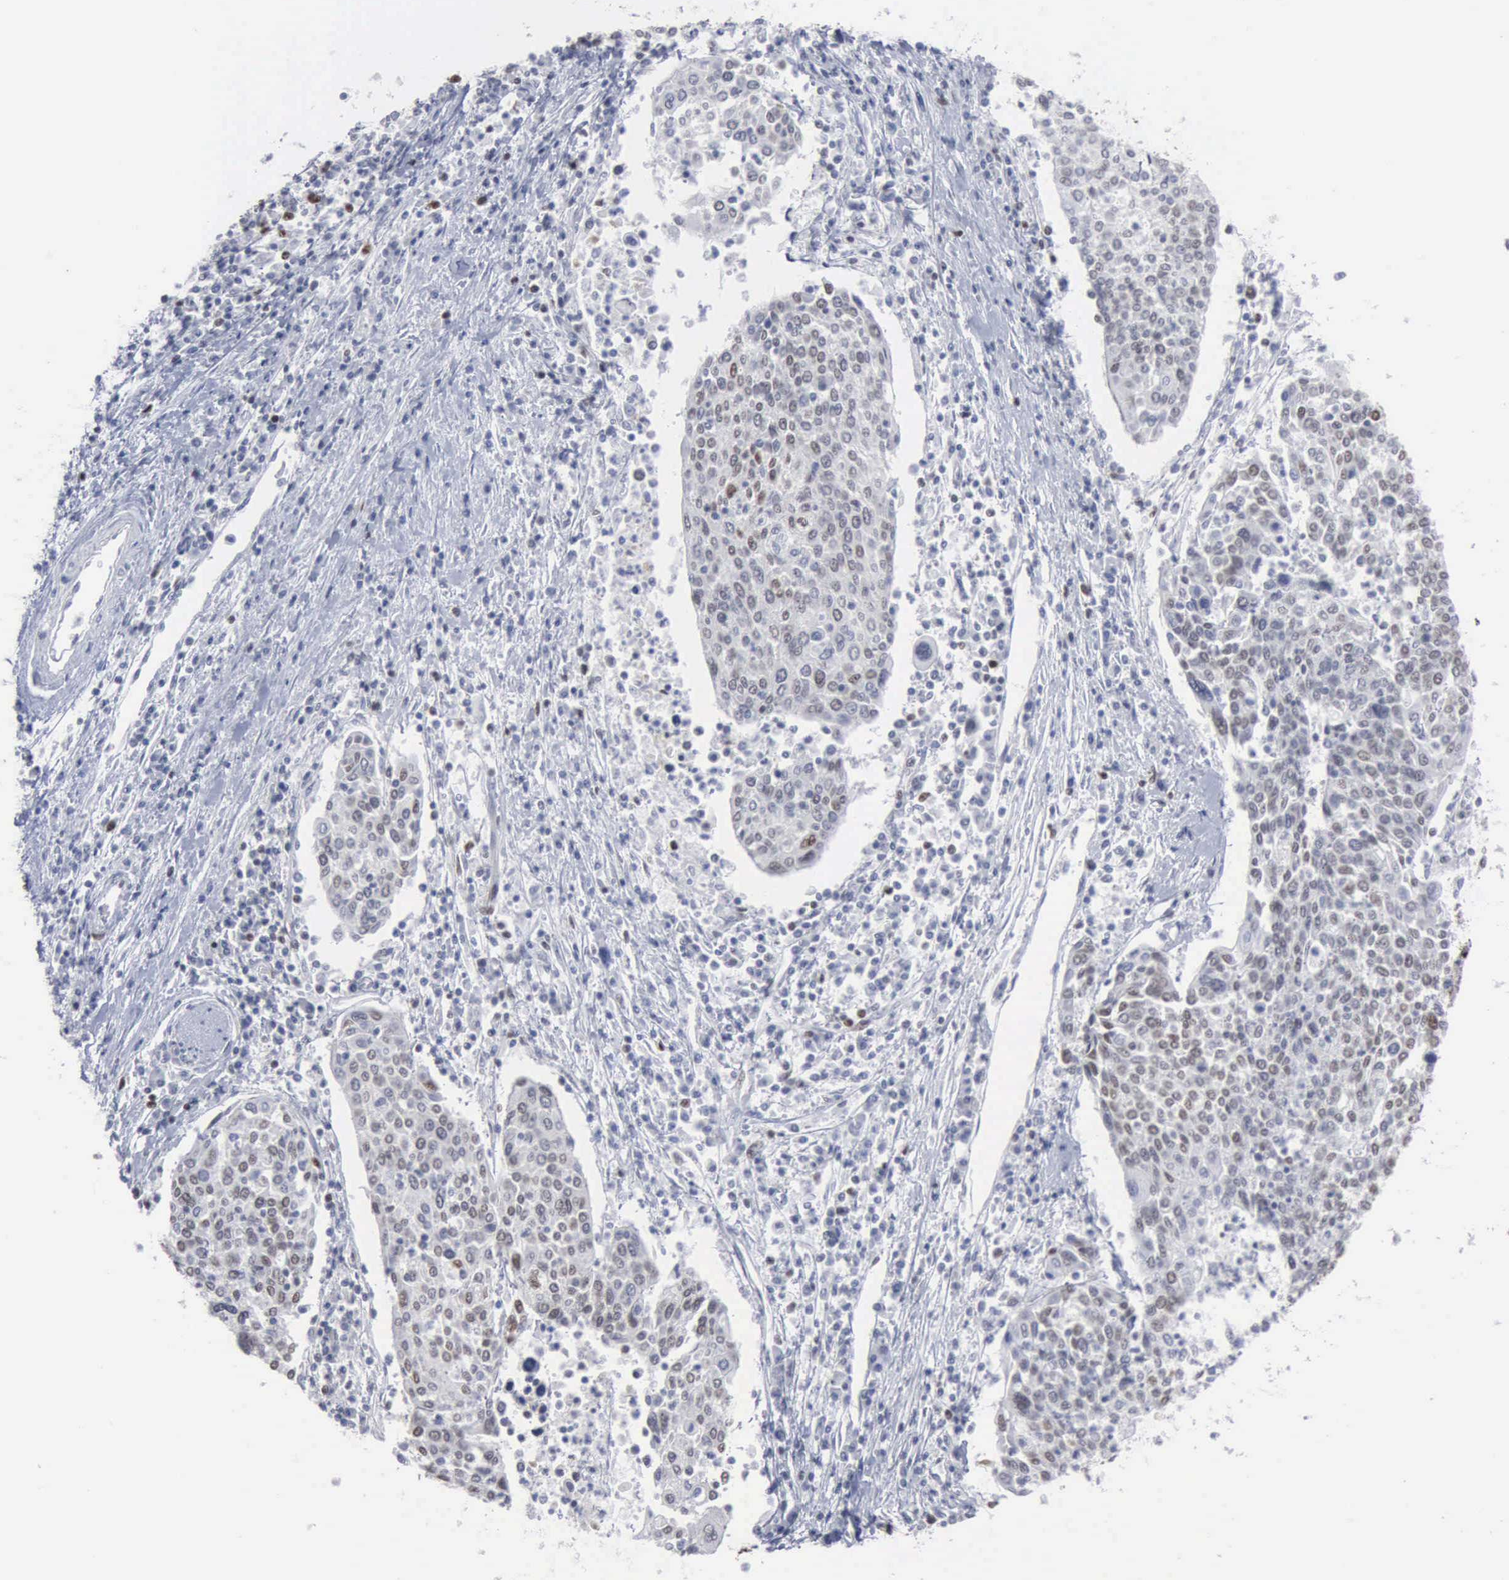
{"staining": {"intensity": "weak", "quantity": "<25%", "location": "nuclear"}, "tissue": "cervical cancer", "cell_type": "Tumor cells", "image_type": "cancer", "snomed": [{"axis": "morphology", "description": "Squamous cell carcinoma, NOS"}, {"axis": "topography", "description": "Cervix"}], "caption": "Immunohistochemistry histopathology image of human cervical squamous cell carcinoma stained for a protein (brown), which displays no positivity in tumor cells.", "gene": "MCM5", "patient": {"sex": "female", "age": 40}}